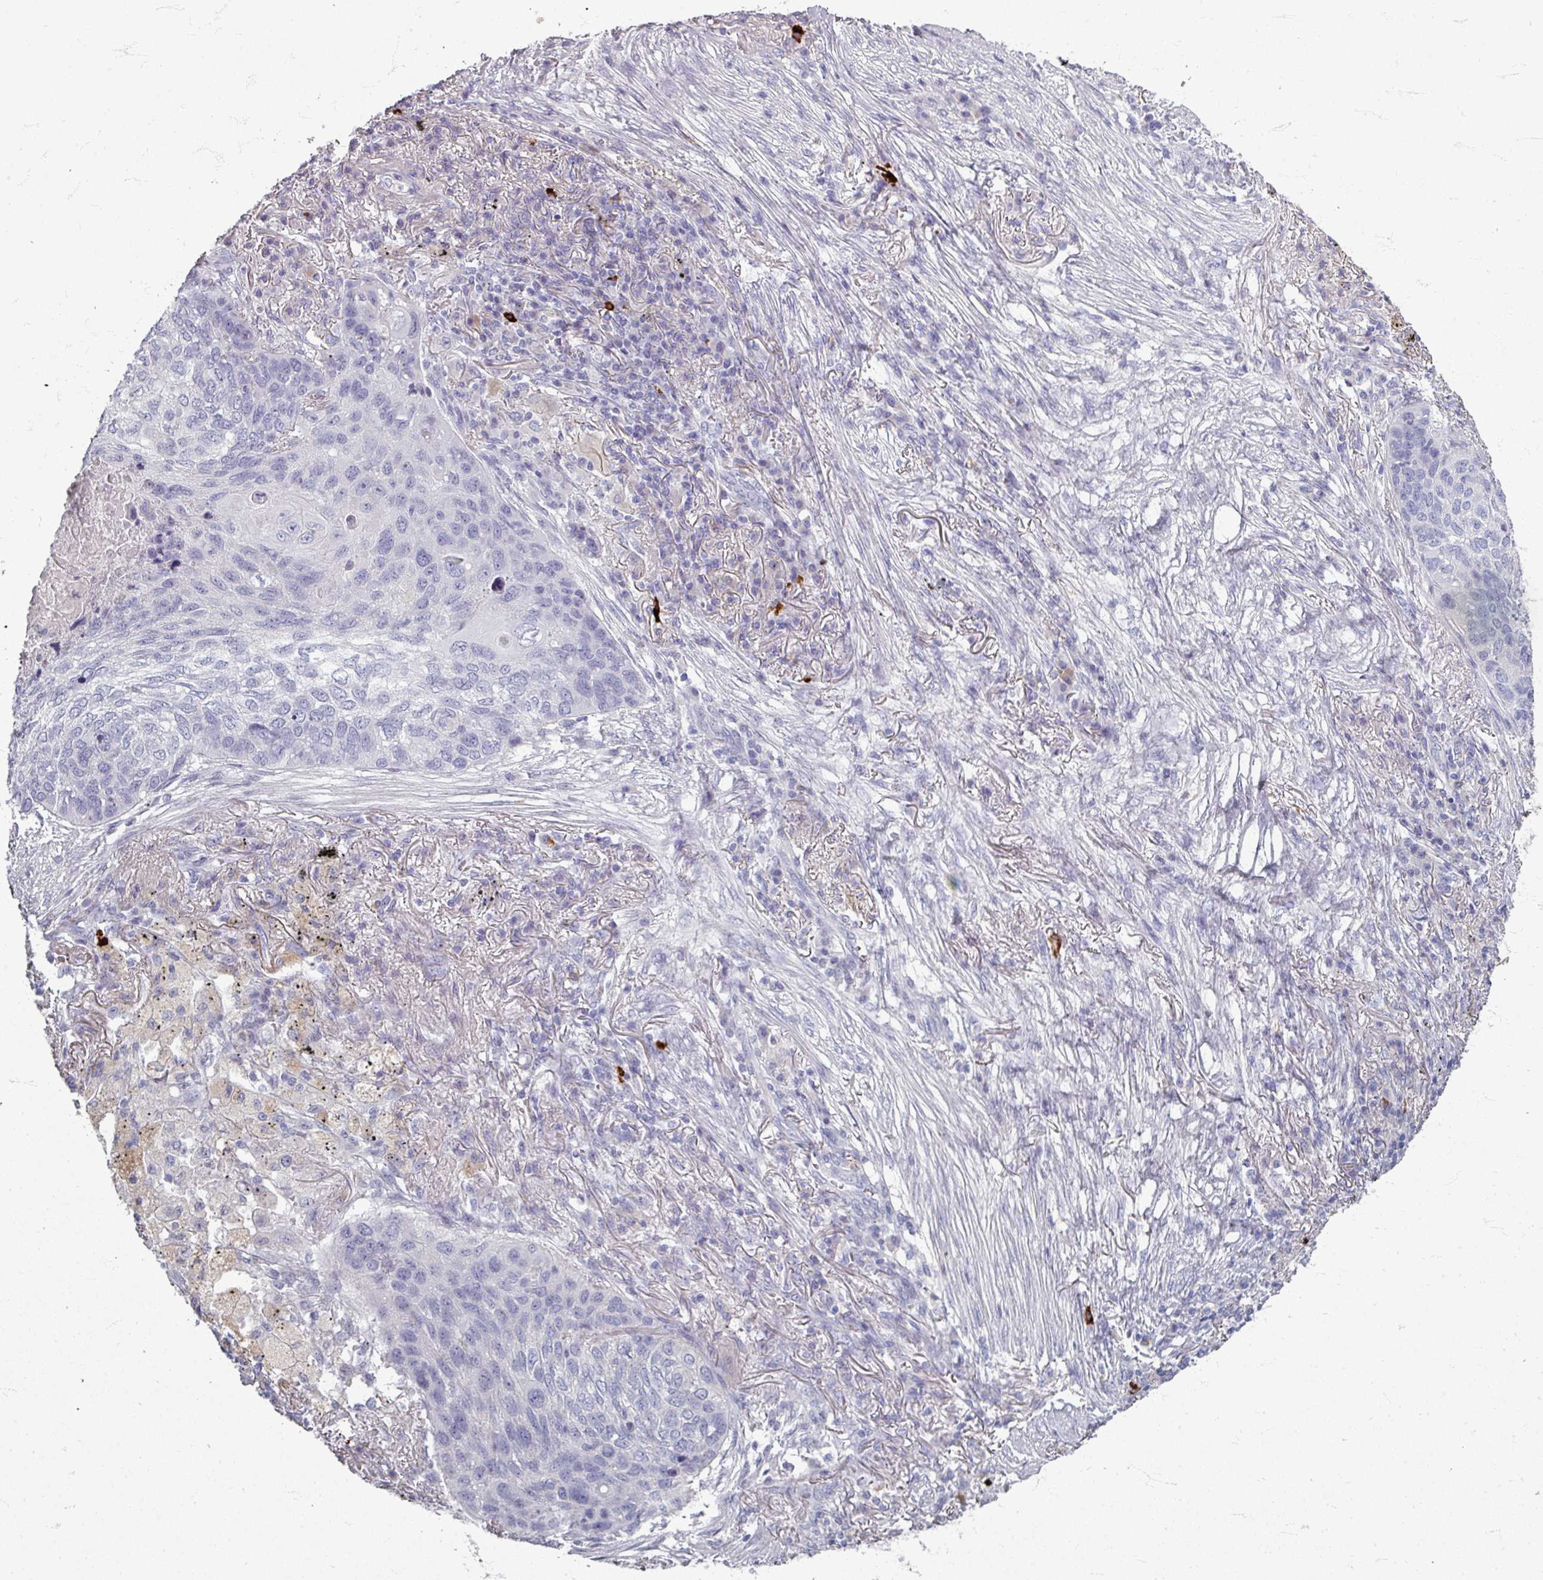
{"staining": {"intensity": "negative", "quantity": "none", "location": "none"}, "tissue": "lung cancer", "cell_type": "Tumor cells", "image_type": "cancer", "snomed": [{"axis": "morphology", "description": "Squamous cell carcinoma, NOS"}, {"axis": "topography", "description": "Lung"}], "caption": "Lung squamous cell carcinoma was stained to show a protein in brown. There is no significant staining in tumor cells.", "gene": "ZNF878", "patient": {"sex": "female", "age": 63}}